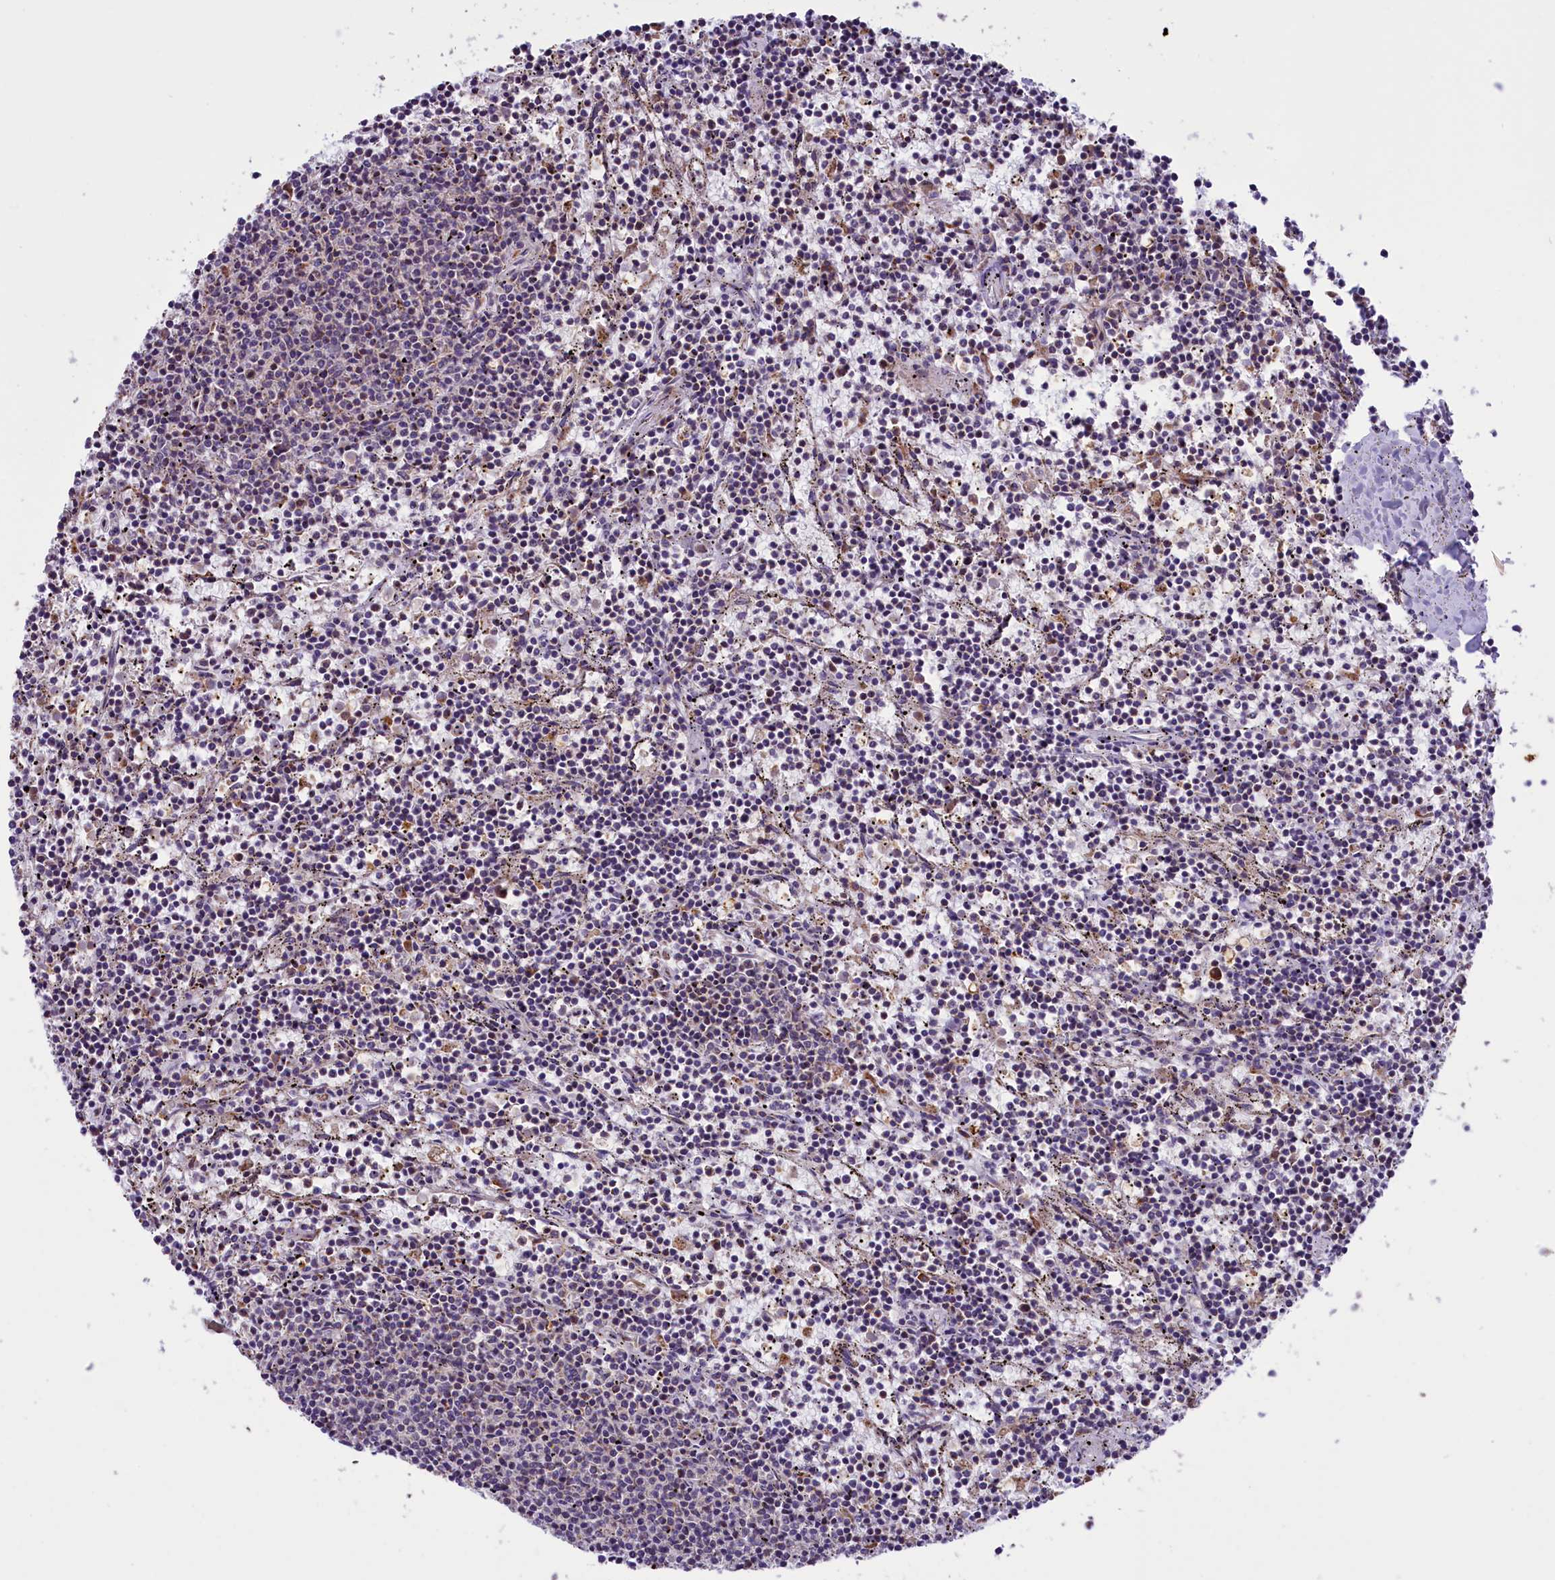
{"staining": {"intensity": "negative", "quantity": "none", "location": "none"}, "tissue": "lymphoma", "cell_type": "Tumor cells", "image_type": "cancer", "snomed": [{"axis": "morphology", "description": "Malignant lymphoma, non-Hodgkin's type, Low grade"}, {"axis": "topography", "description": "Spleen"}], "caption": "DAB immunohistochemical staining of malignant lymphoma, non-Hodgkin's type (low-grade) shows no significant positivity in tumor cells.", "gene": "GLRX5", "patient": {"sex": "female", "age": 50}}